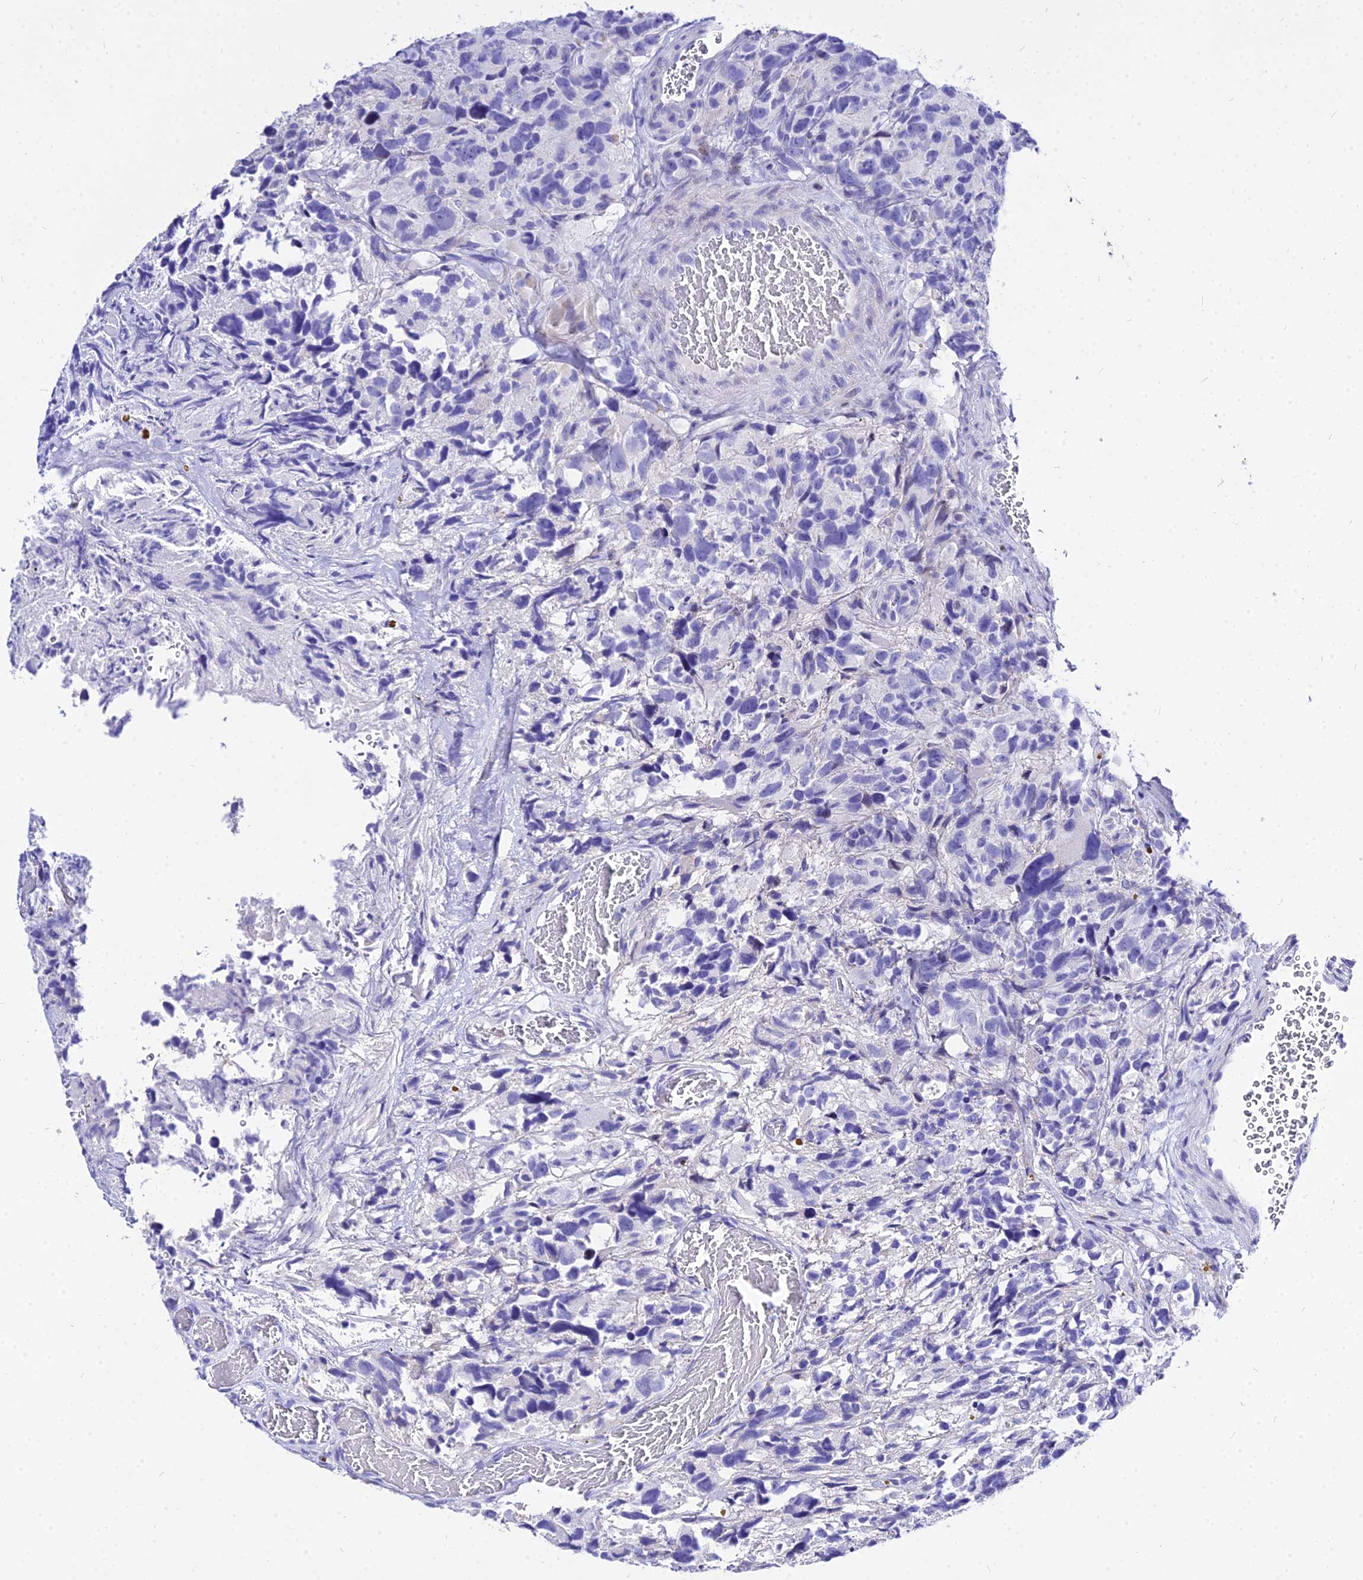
{"staining": {"intensity": "negative", "quantity": "none", "location": "none"}, "tissue": "glioma", "cell_type": "Tumor cells", "image_type": "cancer", "snomed": [{"axis": "morphology", "description": "Glioma, malignant, High grade"}, {"axis": "topography", "description": "Brain"}], "caption": "IHC image of human glioma stained for a protein (brown), which displays no expression in tumor cells.", "gene": "CARD18", "patient": {"sex": "male", "age": 69}}